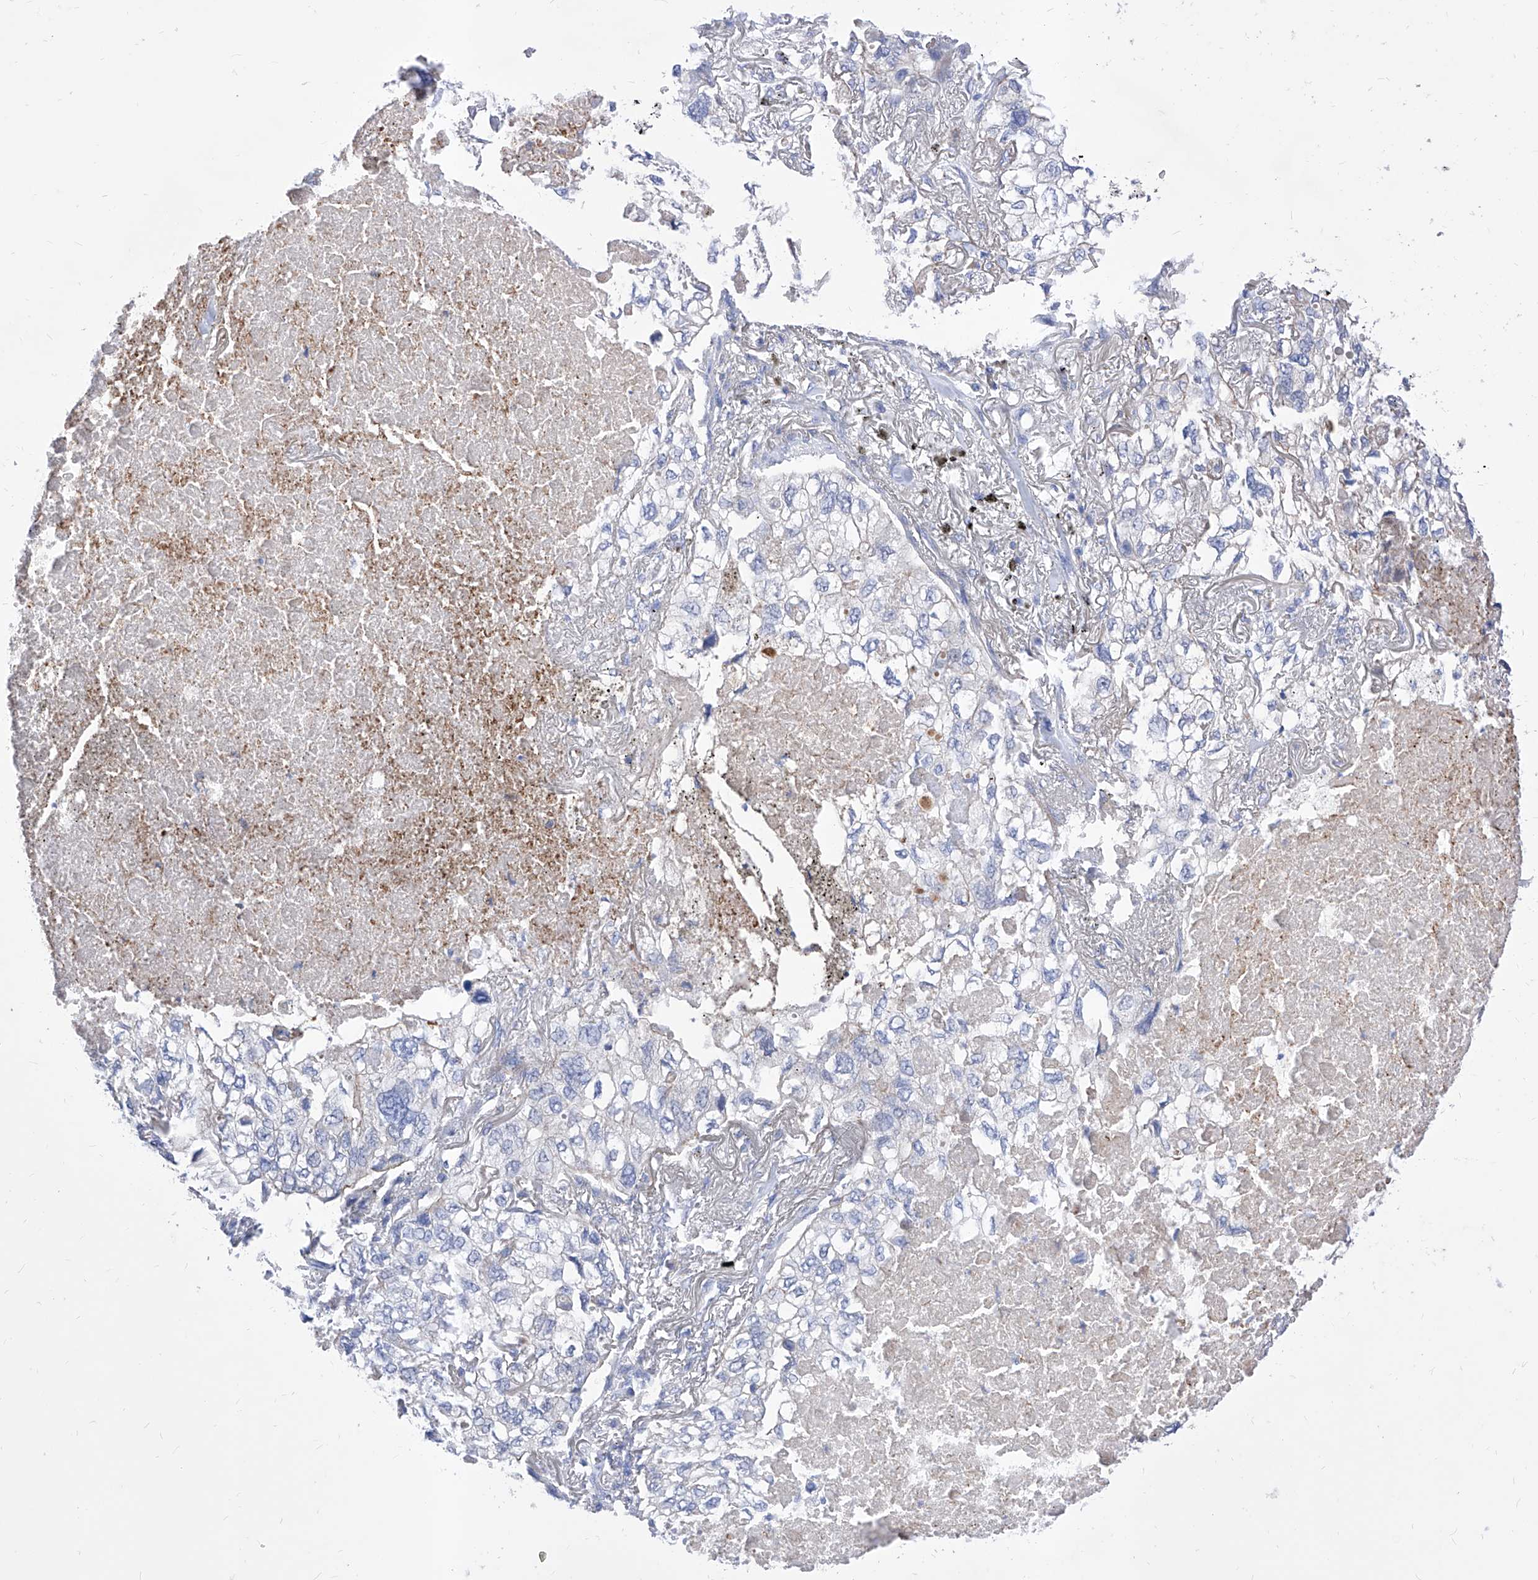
{"staining": {"intensity": "negative", "quantity": "none", "location": "none"}, "tissue": "lung cancer", "cell_type": "Tumor cells", "image_type": "cancer", "snomed": [{"axis": "morphology", "description": "Adenocarcinoma, NOS"}, {"axis": "topography", "description": "Lung"}], "caption": "There is no significant positivity in tumor cells of lung cancer (adenocarcinoma).", "gene": "VAX1", "patient": {"sex": "male", "age": 65}}